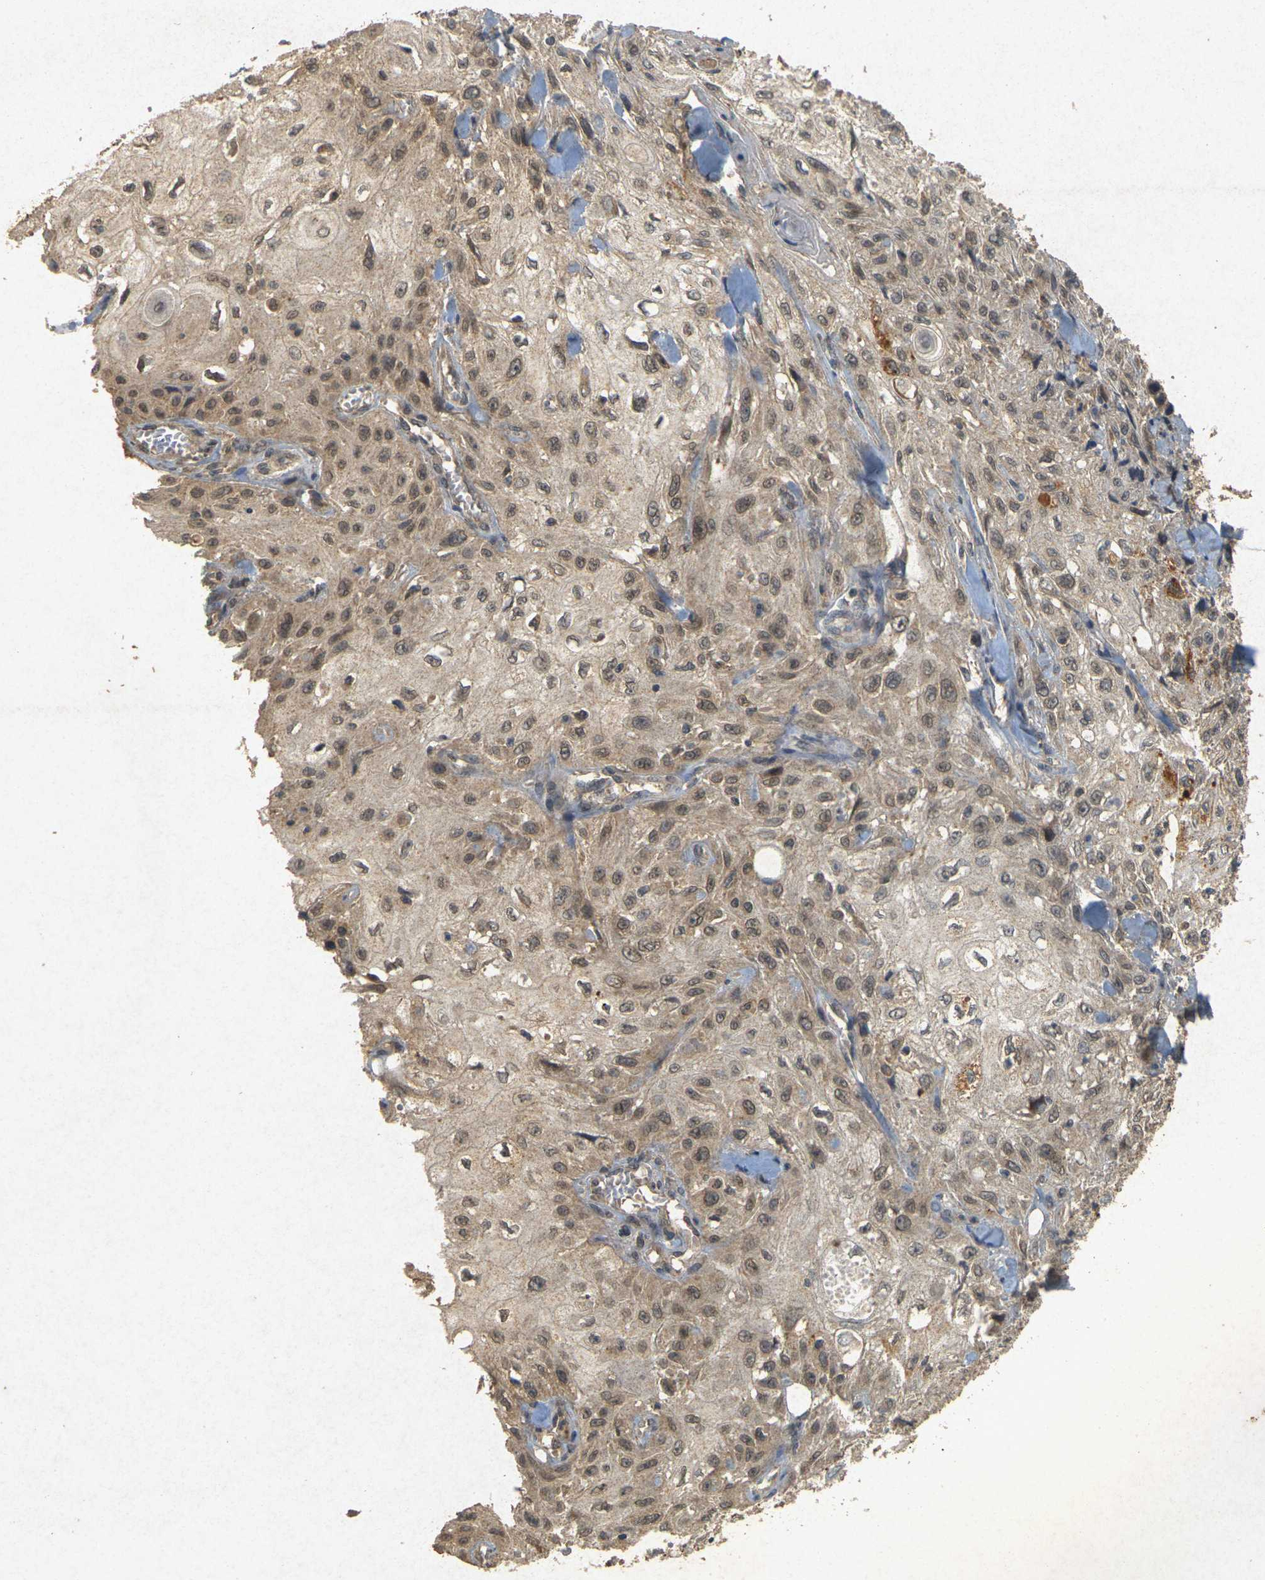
{"staining": {"intensity": "moderate", "quantity": ">75%", "location": "cytoplasmic/membranous"}, "tissue": "skin cancer", "cell_type": "Tumor cells", "image_type": "cancer", "snomed": [{"axis": "morphology", "description": "Squamous cell carcinoma, NOS"}, {"axis": "morphology", "description": "Squamous cell carcinoma, metastatic, NOS"}, {"axis": "topography", "description": "Skin"}, {"axis": "topography", "description": "Lymph node"}], "caption": "Skin cancer was stained to show a protein in brown. There is medium levels of moderate cytoplasmic/membranous expression in approximately >75% of tumor cells.", "gene": "ERN1", "patient": {"sex": "male", "age": 75}}